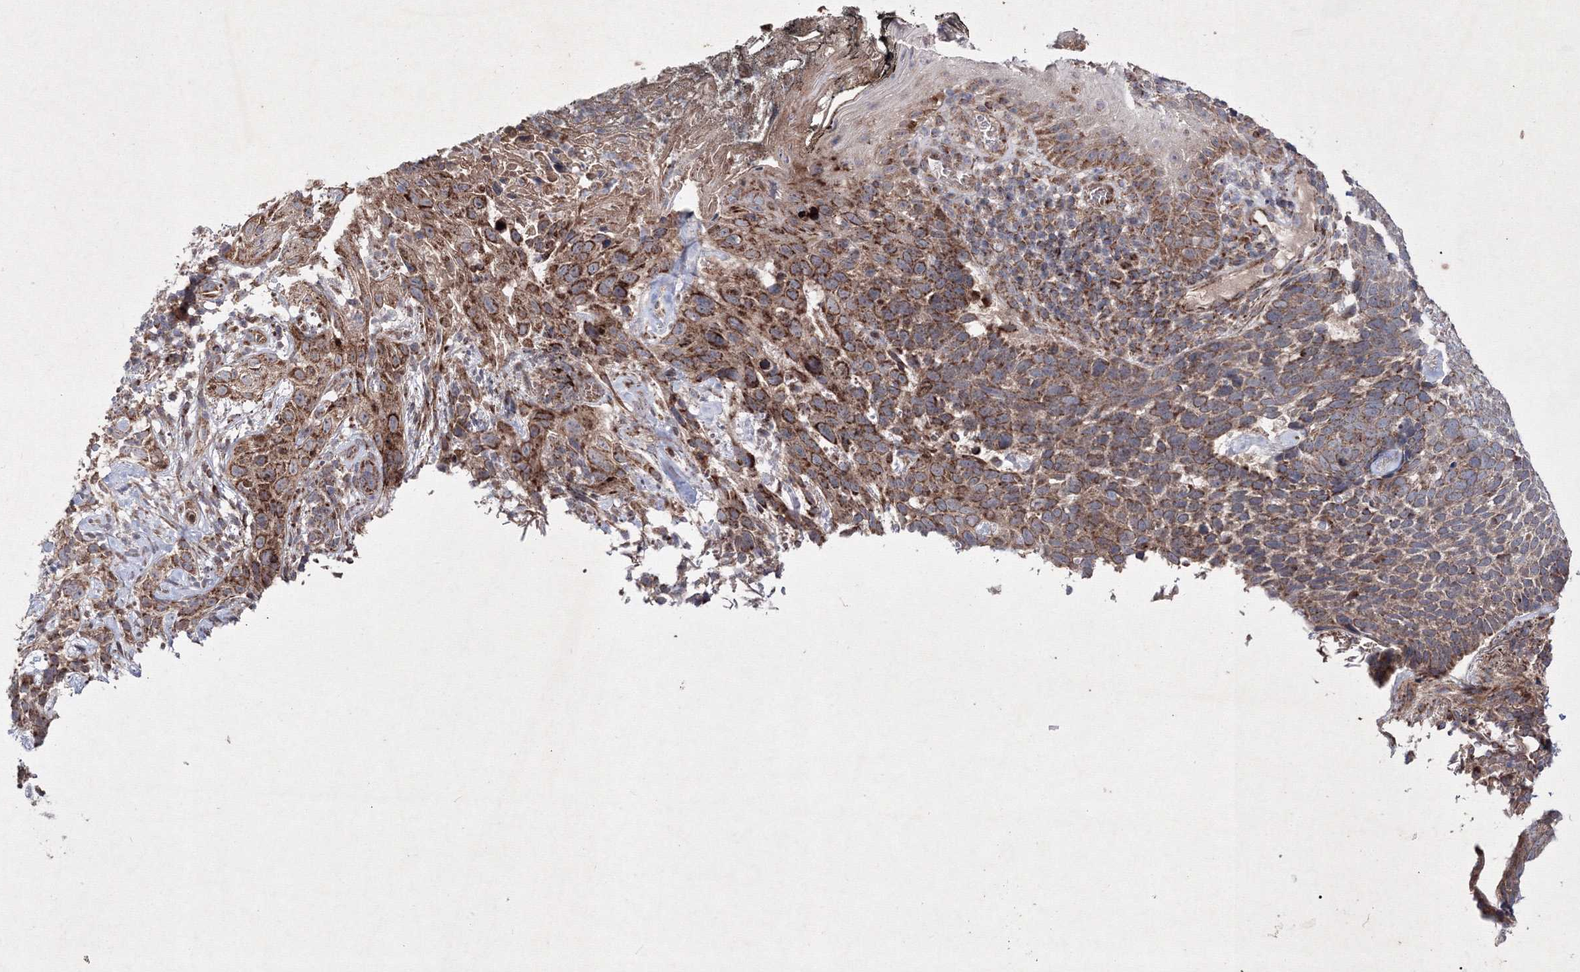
{"staining": {"intensity": "strong", "quantity": "25%-75%", "location": "cytoplasmic/membranous"}, "tissue": "skin cancer", "cell_type": "Tumor cells", "image_type": "cancer", "snomed": [{"axis": "morphology", "description": "Basal cell carcinoma"}, {"axis": "topography", "description": "Skin"}], "caption": "Immunohistochemistry staining of skin cancer (basal cell carcinoma), which displays high levels of strong cytoplasmic/membranous positivity in approximately 25%-75% of tumor cells indicating strong cytoplasmic/membranous protein positivity. The staining was performed using DAB (3,3'-diaminobenzidine) (brown) for protein detection and nuclei were counterstained in hematoxylin (blue).", "gene": "GFM1", "patient": {"sex": "female", "age": 64}}